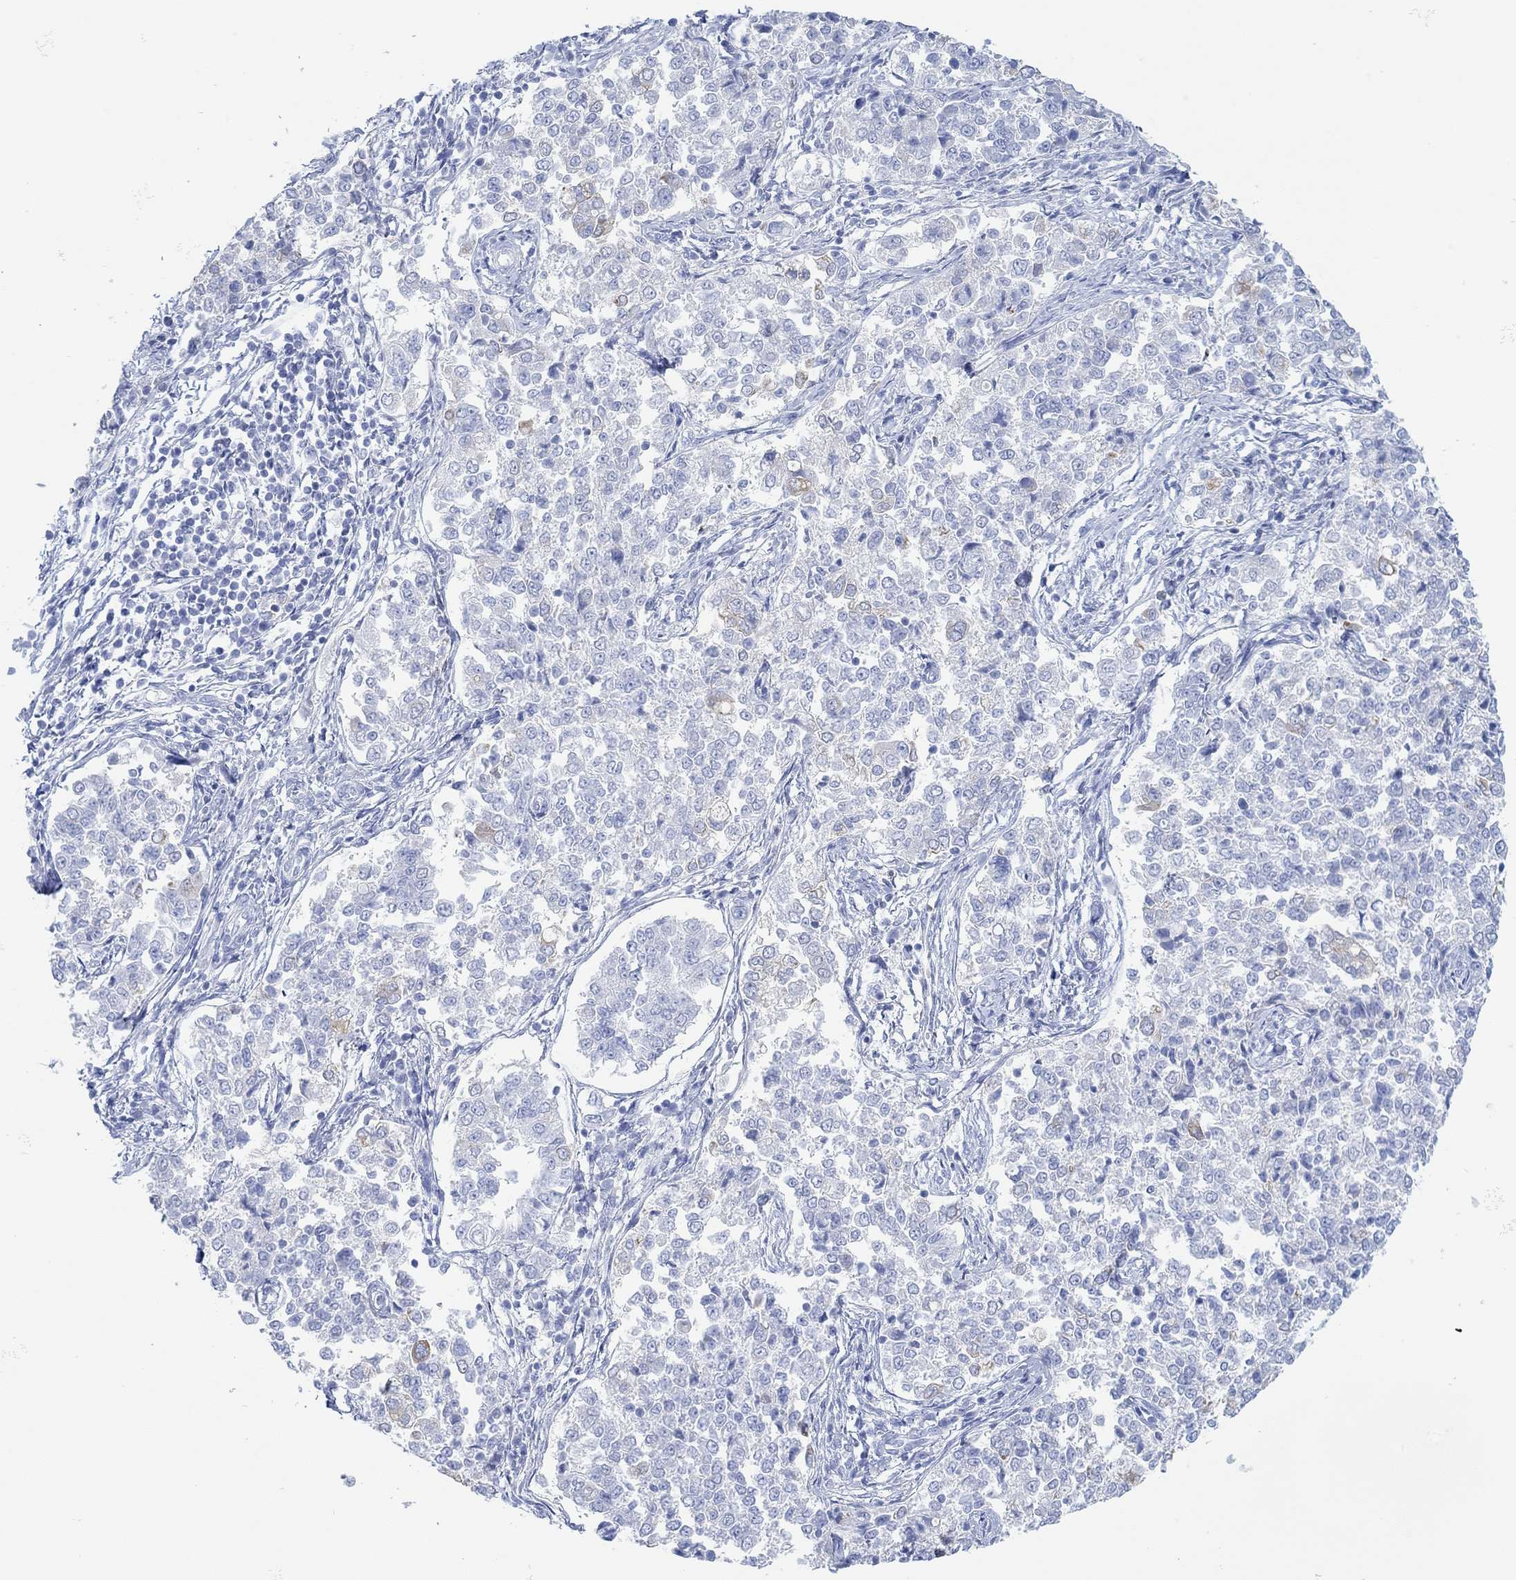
{"staining": {"intensity": "negative", "quantity": "none", "location": "none"}, "tissue": "endometrial cancer", "cell_type": "Tumor cells", "image_type": "cancer", "snomed": [{"axis": "morphology", "description": "Adenocarcinoma, NOS"}, {"axis": "topography", "description": "Endometrium"}], "caption": "Tumor cells are negative for brown protein staining in endometrial cancer (adenocarcinoma).", "gene": "AK8", "patient": {"sex": "female", "age": 43}}